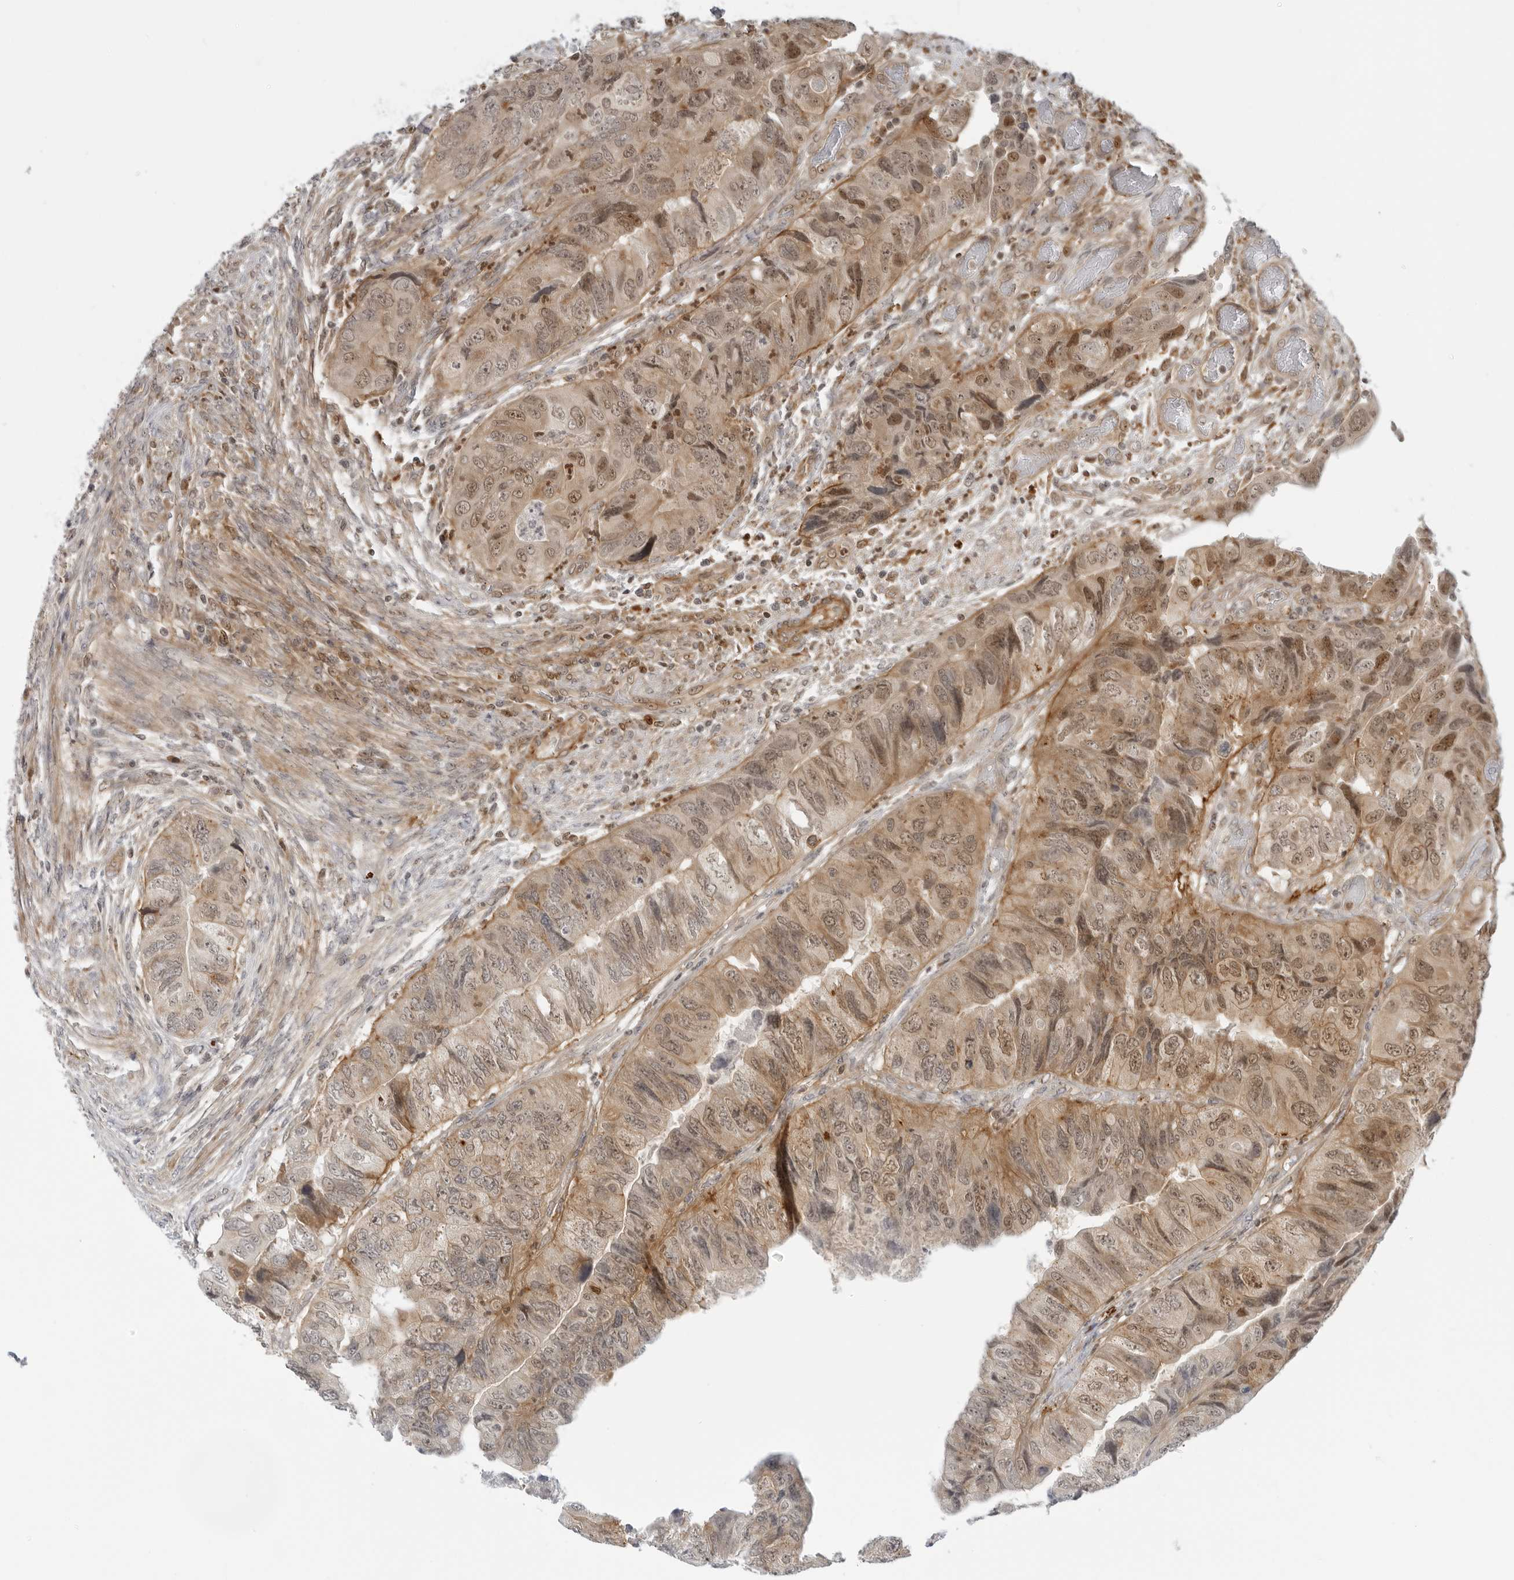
{"staining": {"intensity": "weak", "quantity": "25%-75%", "location": "cytoplasmic/membranous,nuclear"}, "tissue": "colorectal cancer", "cell_type": "Tumor cells", "image_type": "cancer", "snomed": [{"axis": "morphology", "description": "Adenocarcinoma, NOS"}, {"axis": "topography", "description": "Rectum"}], "caption": "Protein staining of colorectal cancer tissue shows weak cytoplasmic/membranous and nuclear positivity in approximately 25%-75% of tumor cells.", "gene": "SUGCT", "patient": {"sex": "male", "age": 63}}